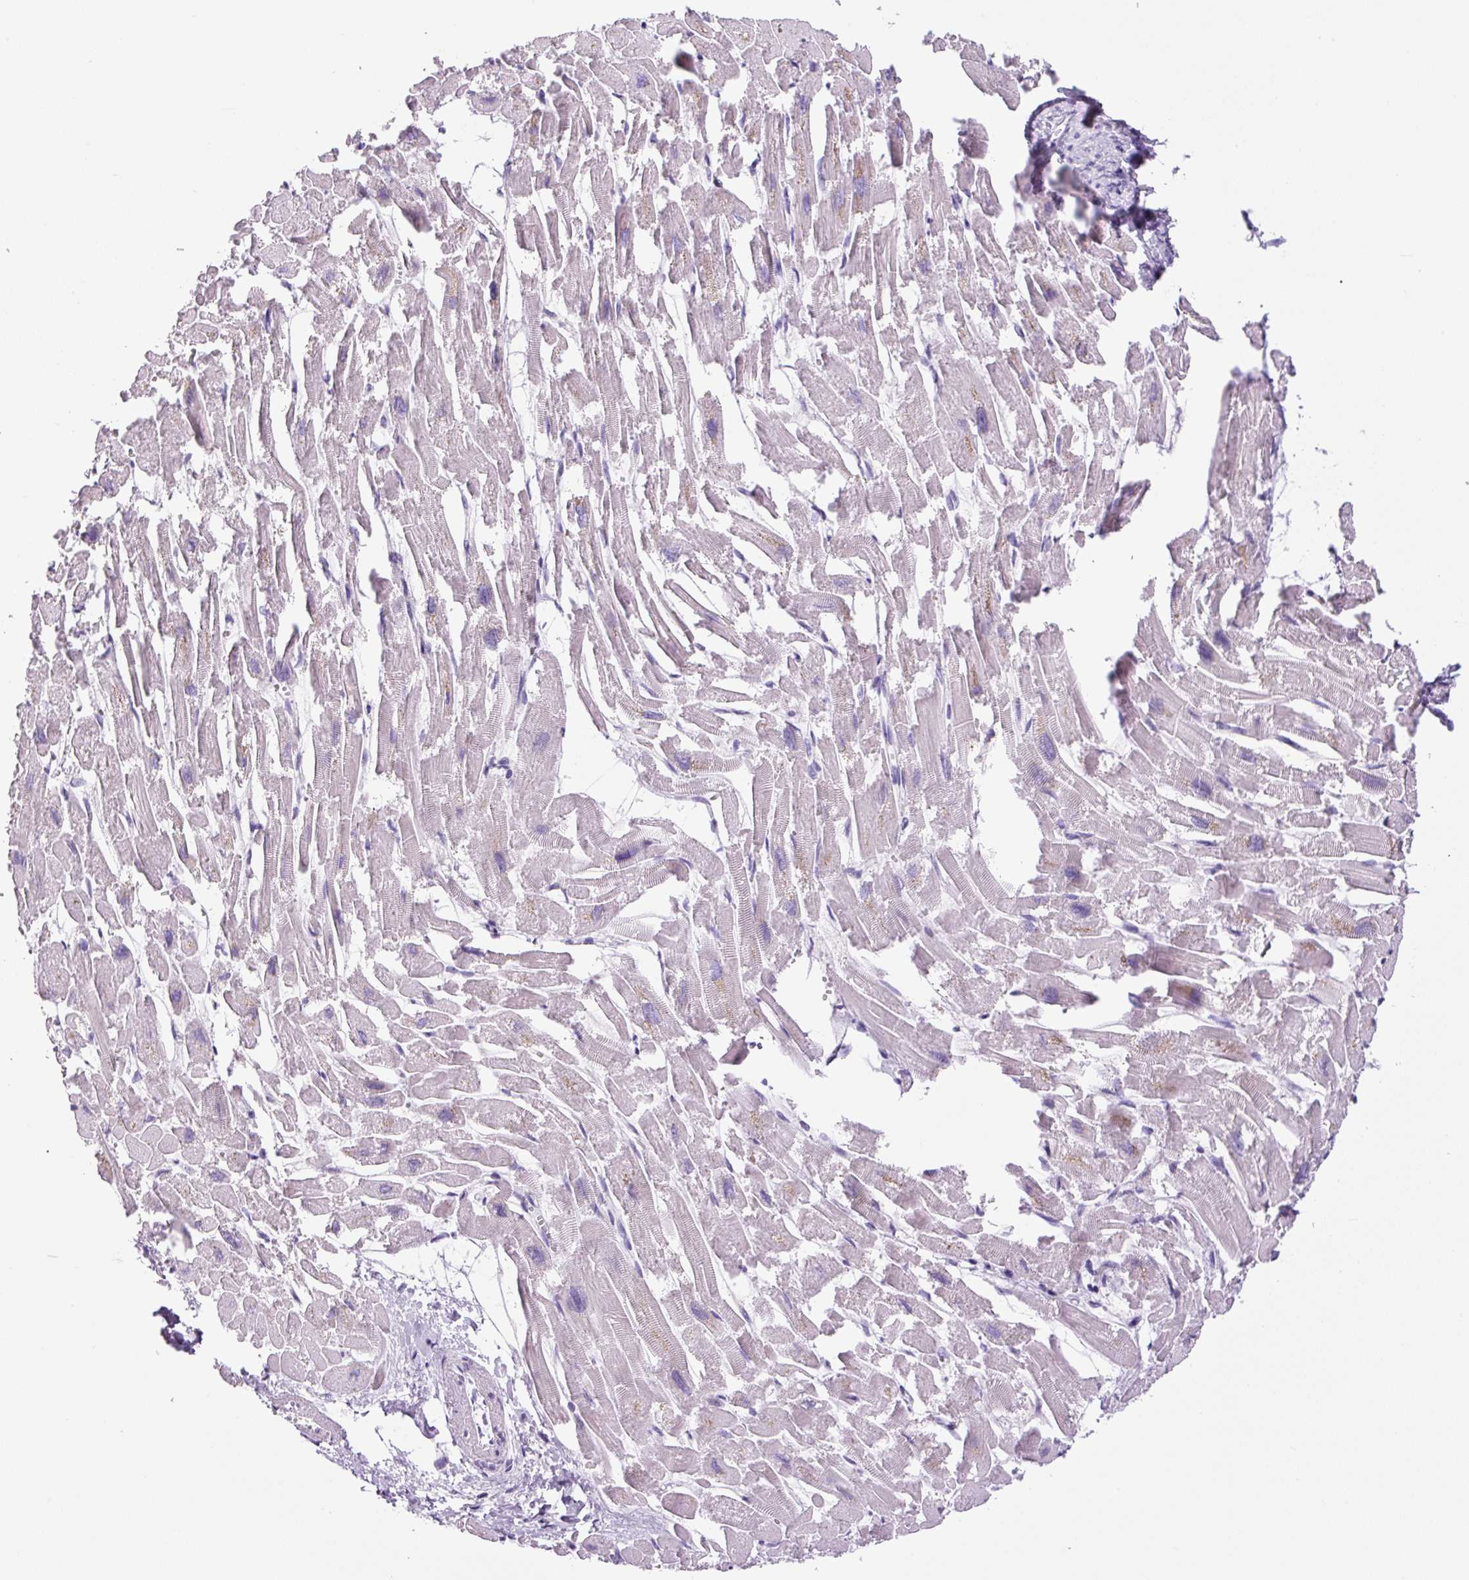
{"staining": {"intensity": "weak", "quantity": "<25%", "location": "cytoplasmic/membranous"}, "tissue": "heart muscle", "cell_type": "Cardiomyocytes", "image_type": "normal", "snomed": [{"axis": "morphology", "description": "Normal tissue, NOS"}, {"axis": "topography", "description": "Heart"}], "caption": "Micrograph shows no significant protein staining in cardiomyocytes of benign heart muscle.", "gene": "CHGA", "patient": {"sex": "male", "age": 54}}